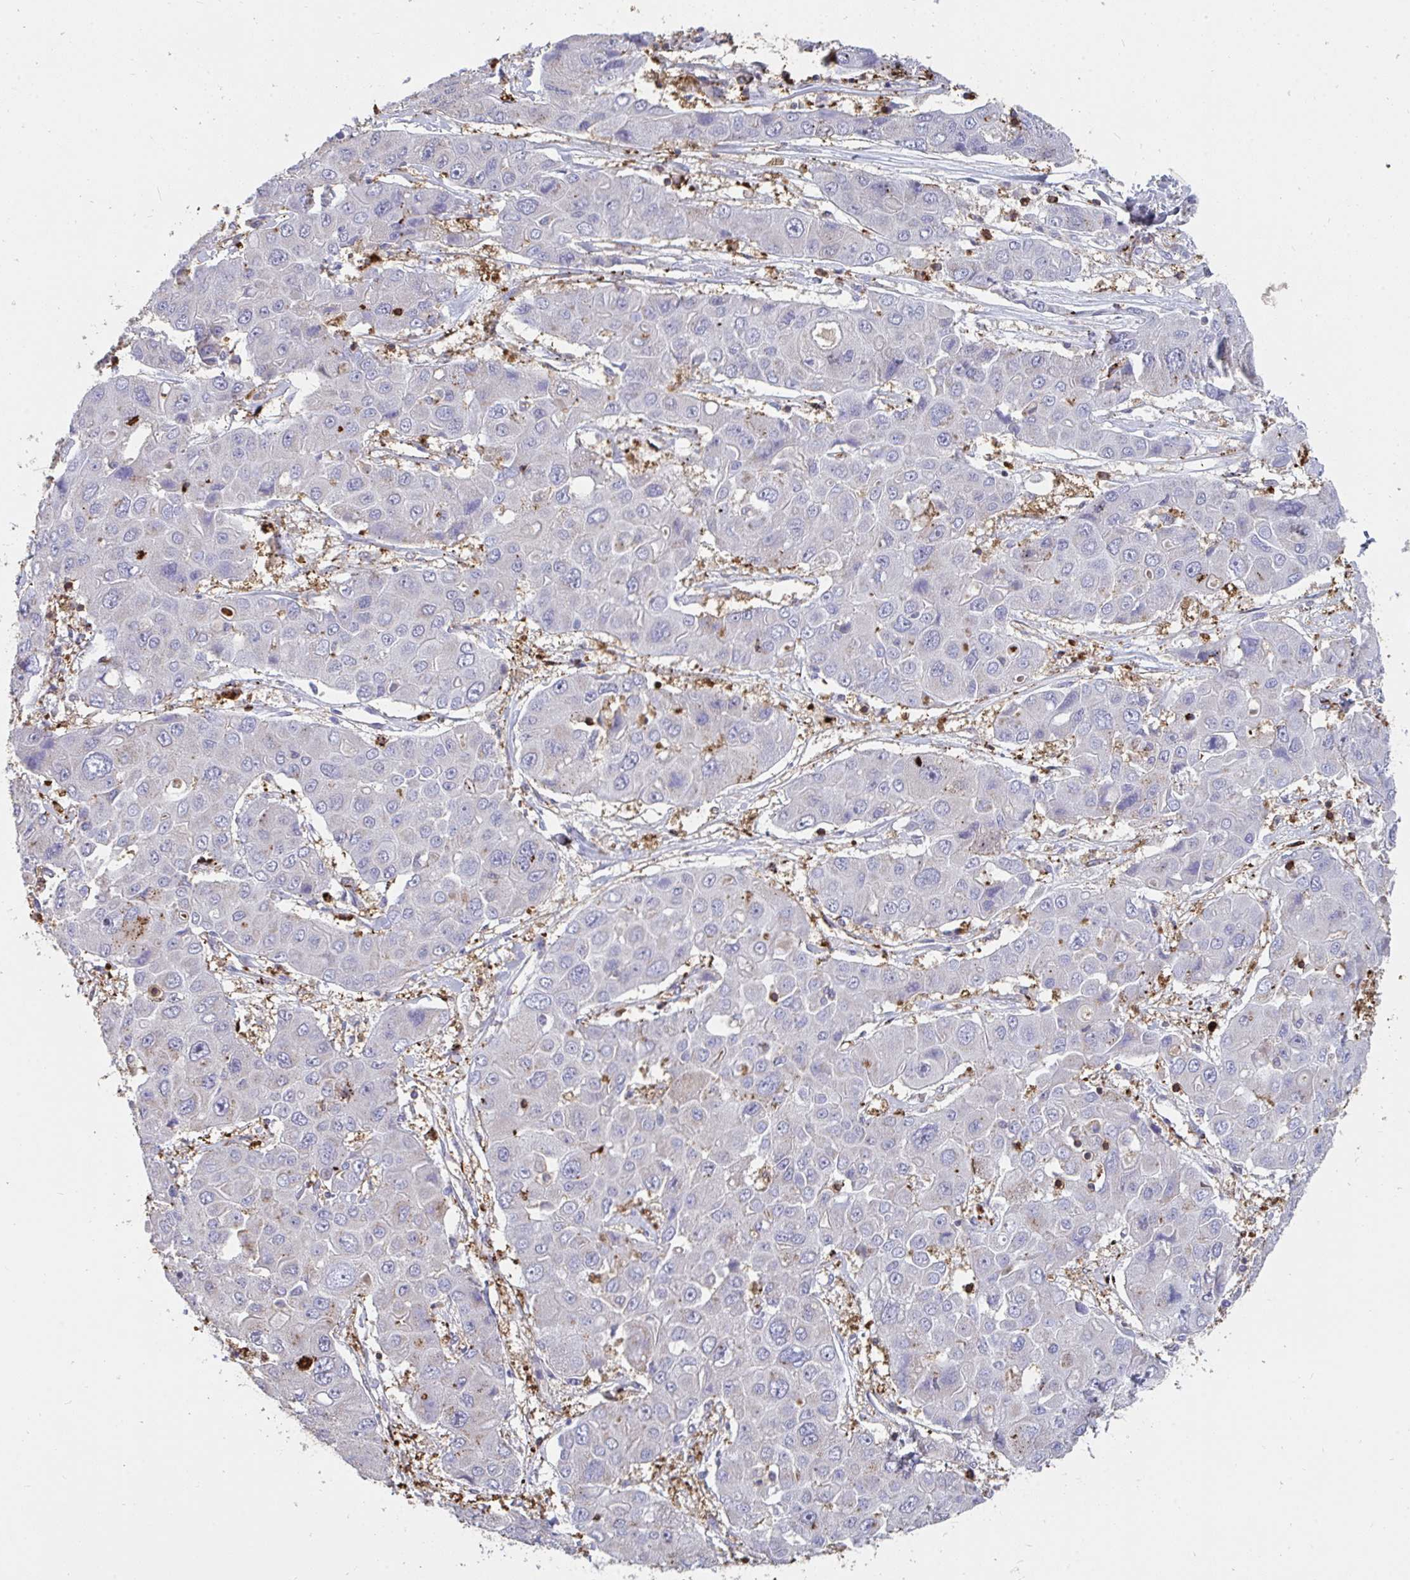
{"staining": {"intensity": "negative", "quantity": "none", "location": "none"}, "tissue": "liver cancer", "cell_type": "Tumor cells", "image_type": "cancer", "snomed": [{"axis": "morphology", "description": "Cholangiocarcinoma"}, {"axis": "topography", "description": "Liver"}], "caption": "Photomicrograph shows no significant protein positivity in tumor cells of liver cancer (cholangiocarcinoma).", "gene": "CFL1", "patient": {"sex": "male", "age": 67}}